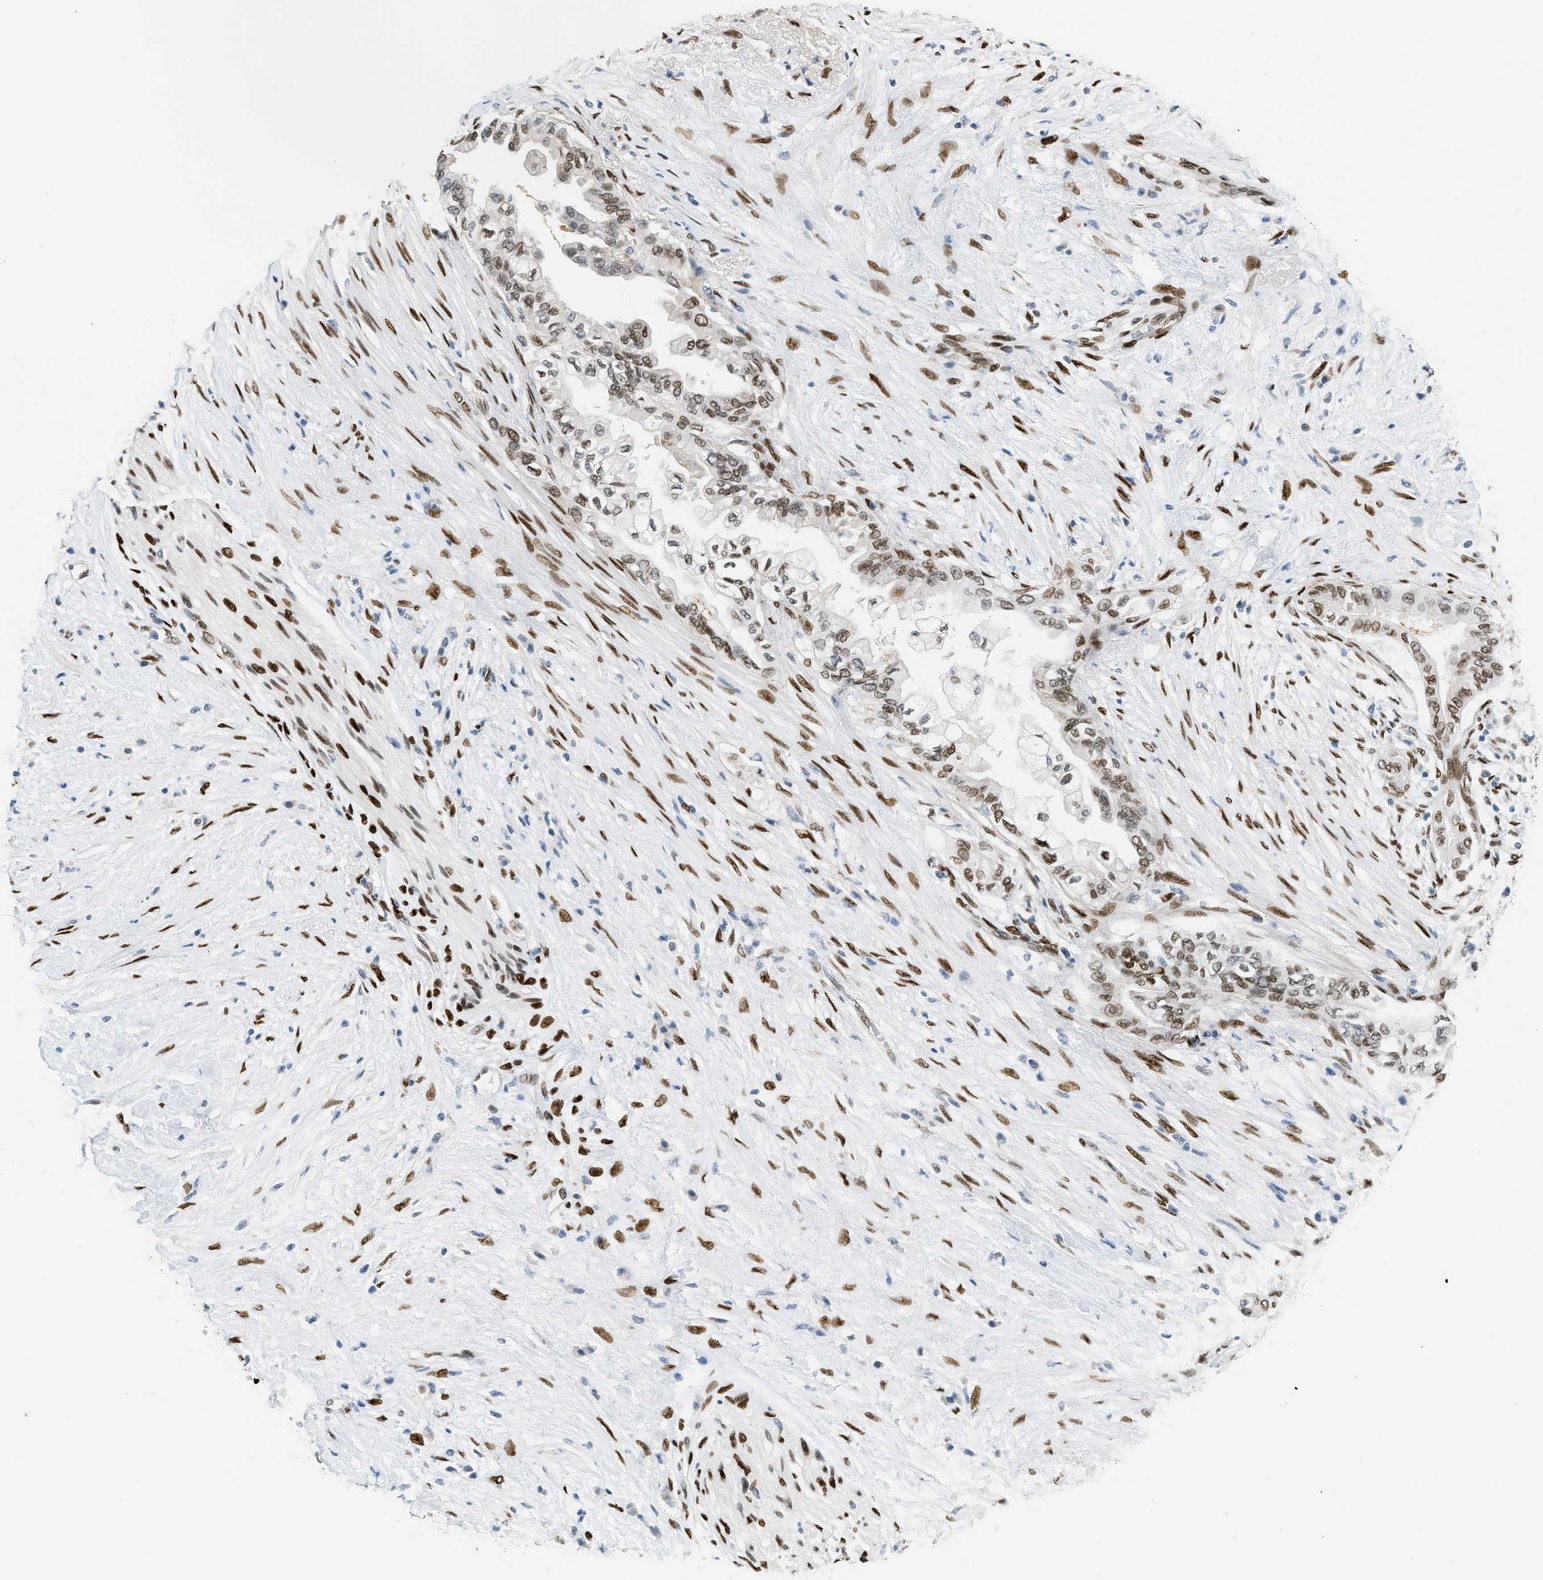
{"staining": {"intensity": "moderate", "quantity": ">75%", "location": "nuclear"}, "tissue": "pancreatic cancer", "cell_type": "Tumor cells", "image_type": "cancer", "snomed": [{"axis": "morphology", "description": "Normal tissue, NOS"}, {"axis": "morphology", "description": "Adenocarcinoma, NOS"}, {"axis": "topography", "description": "Pancreas"}, {"axis": "topography", "description": "Duodenum"}], "caption": "Pancreatic cancer (adenocarcinoma) tissue displays moderate nuclear positivity in about >75% of tumor cells, visualized by immunohistochemistry. (DAB IHC, brown staining for protein, blue staining for nuclei).", "gene": "ZBTB20", "patient": {"sex": "female", "age": 60}}